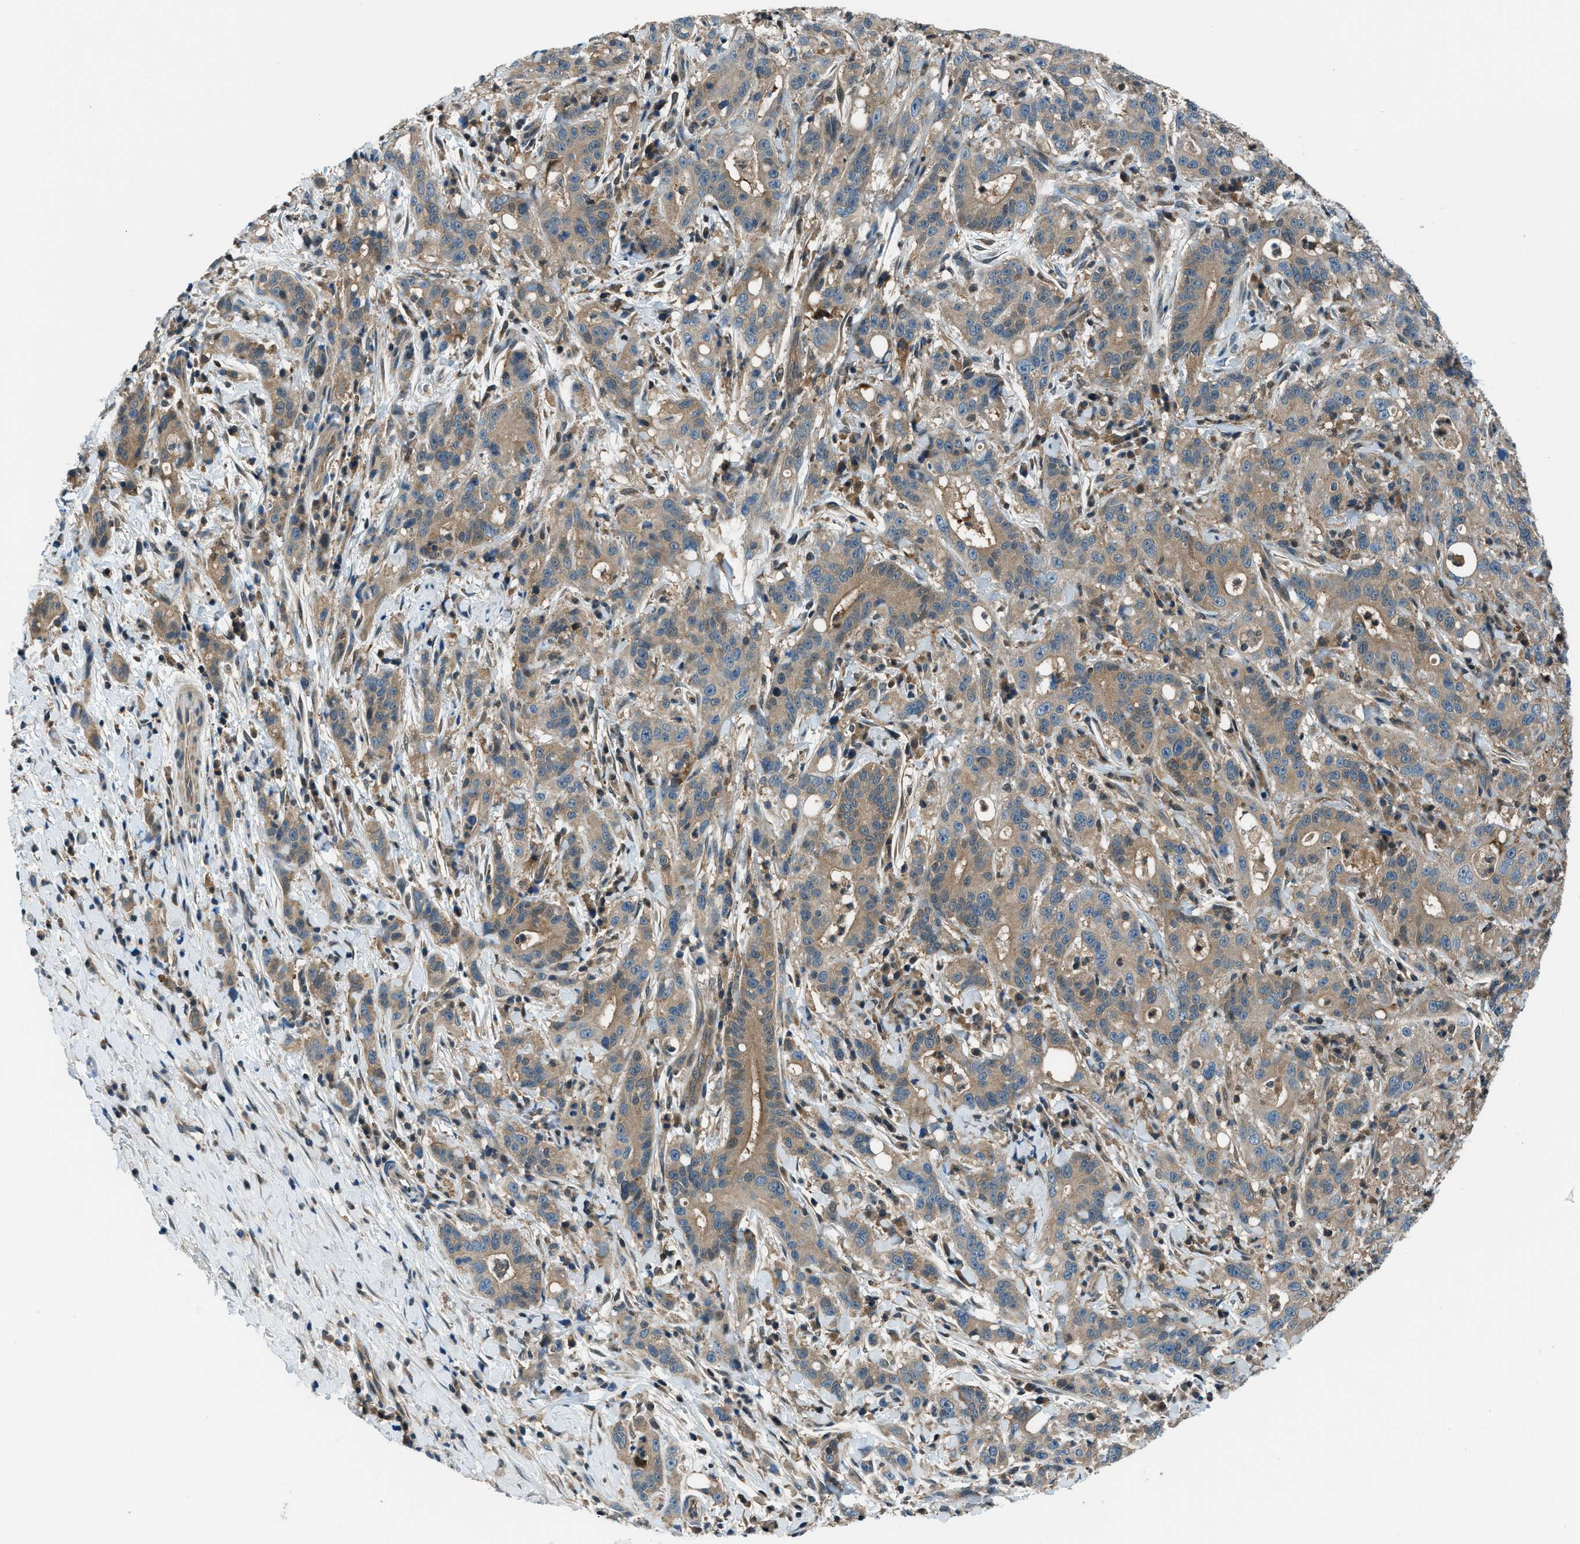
{"staining": {"intensity": "moderate", "quantity": ">75%", "location": "cytoplasmic/membranous"}, "tissue": "liver cancer", "cell_type": "Tumor cells", "image_type": "cancer", "snomed": [{"axis": "morphology", "description": "Cholangiocarcinoma"}, {"axis": "topography", "description": "Liver"}], "caption": "This photomicrograph exhibits IHC staining of human cholangiocarcinoma (liver), with medium moderate cytoplasmic/membranous expression in about >75% of tumor cells.", "gene": "HEBP2", "patient": {"sex": "female", "age": 38}}